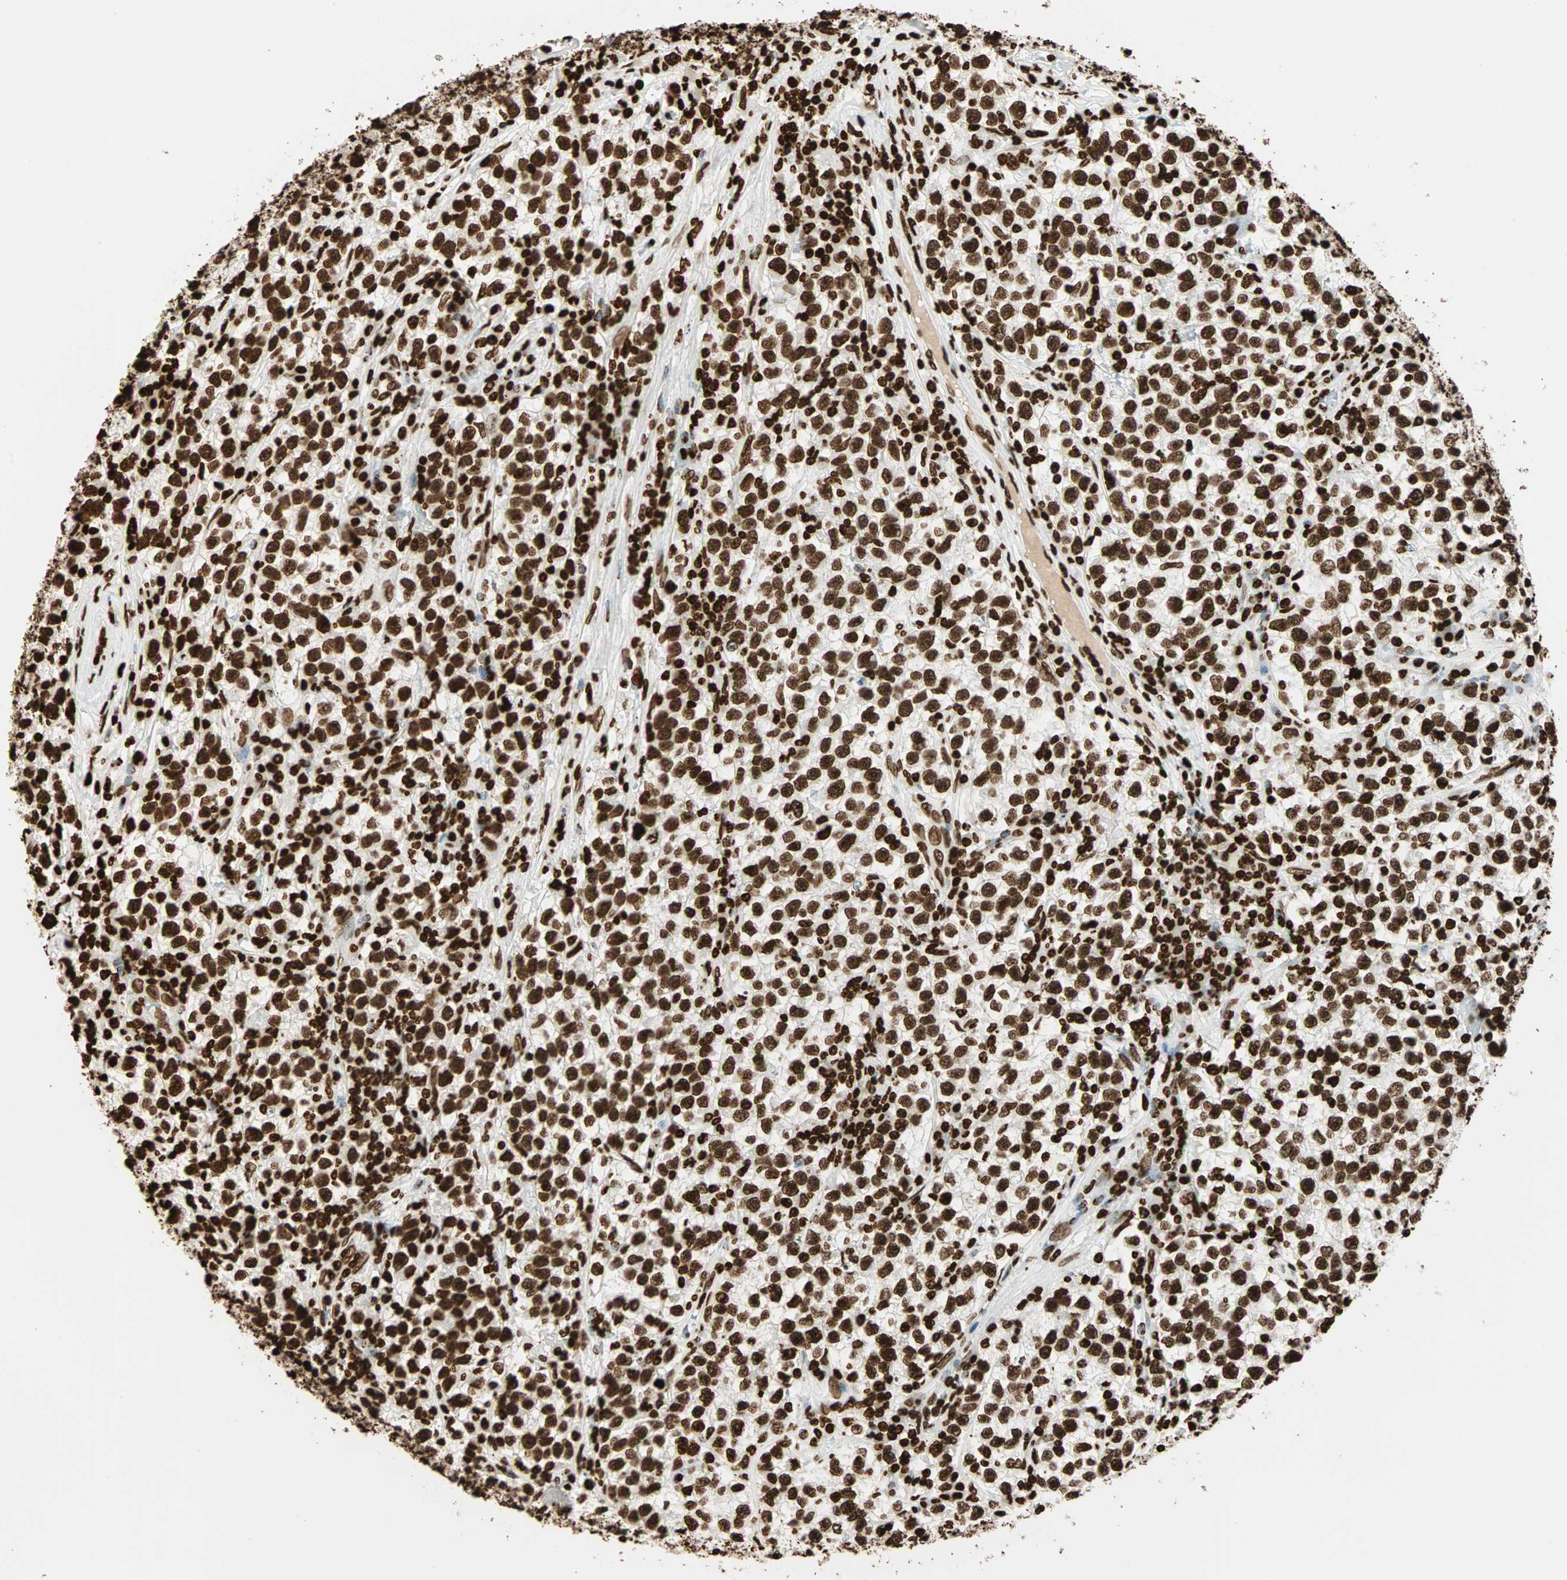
{"staining": {"intensity": "strong", "quantity": ">75%", "location": "nuclear"}, "tissue": "testis cancer", "cell_type": "Tumor cells", "image_type": "cancer", "snomed": [{"axis": "morphology", "description": "Seminoma, NOS"}, {"axis": "topography", "description": "Testis"}], "caption": "A brown stain highlights strong nuclear expression of a protein in testis cancer tumor cells.", "gene": "GLI2", "patient": {"sex": "male", "age": 22}}